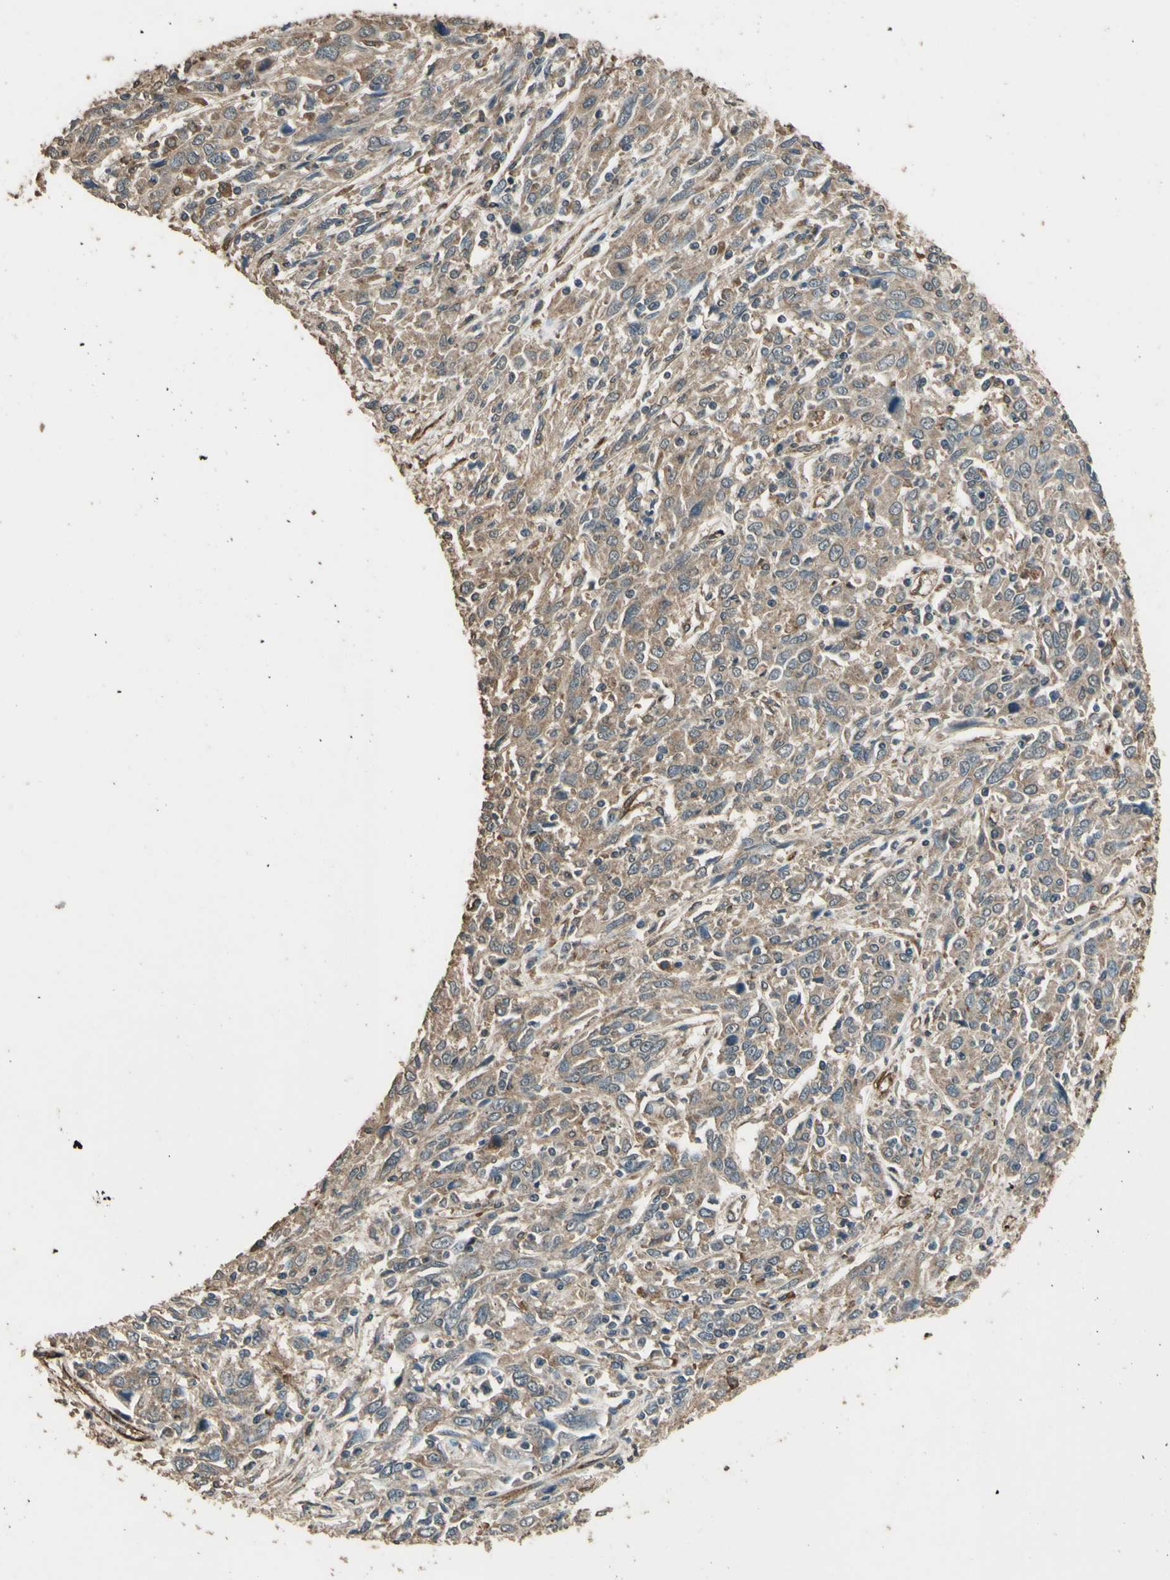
{"staining": {"intensity": "weak", "quantity": ">75%", "location": "cytoplasmic/membranous"}, "tissue": "cervical cancer", "cell_type": "Tumor cells", "image_type": "cancer", "snomed": [{"axis": "morphology", "description": "Squamous cell carcinoma, NOS"}, {"axis": "topography", "description": "Cervix"}], "caption": "The photomicrograph exhibits immunohistochemical staining of cervical squamous cell carcinoma. There is weak cytoplasmic/membranous positivity is identified in about >75% of tumor cells.", "gene": "TSPO", "patient": {"sex": "female", "age": 46}}